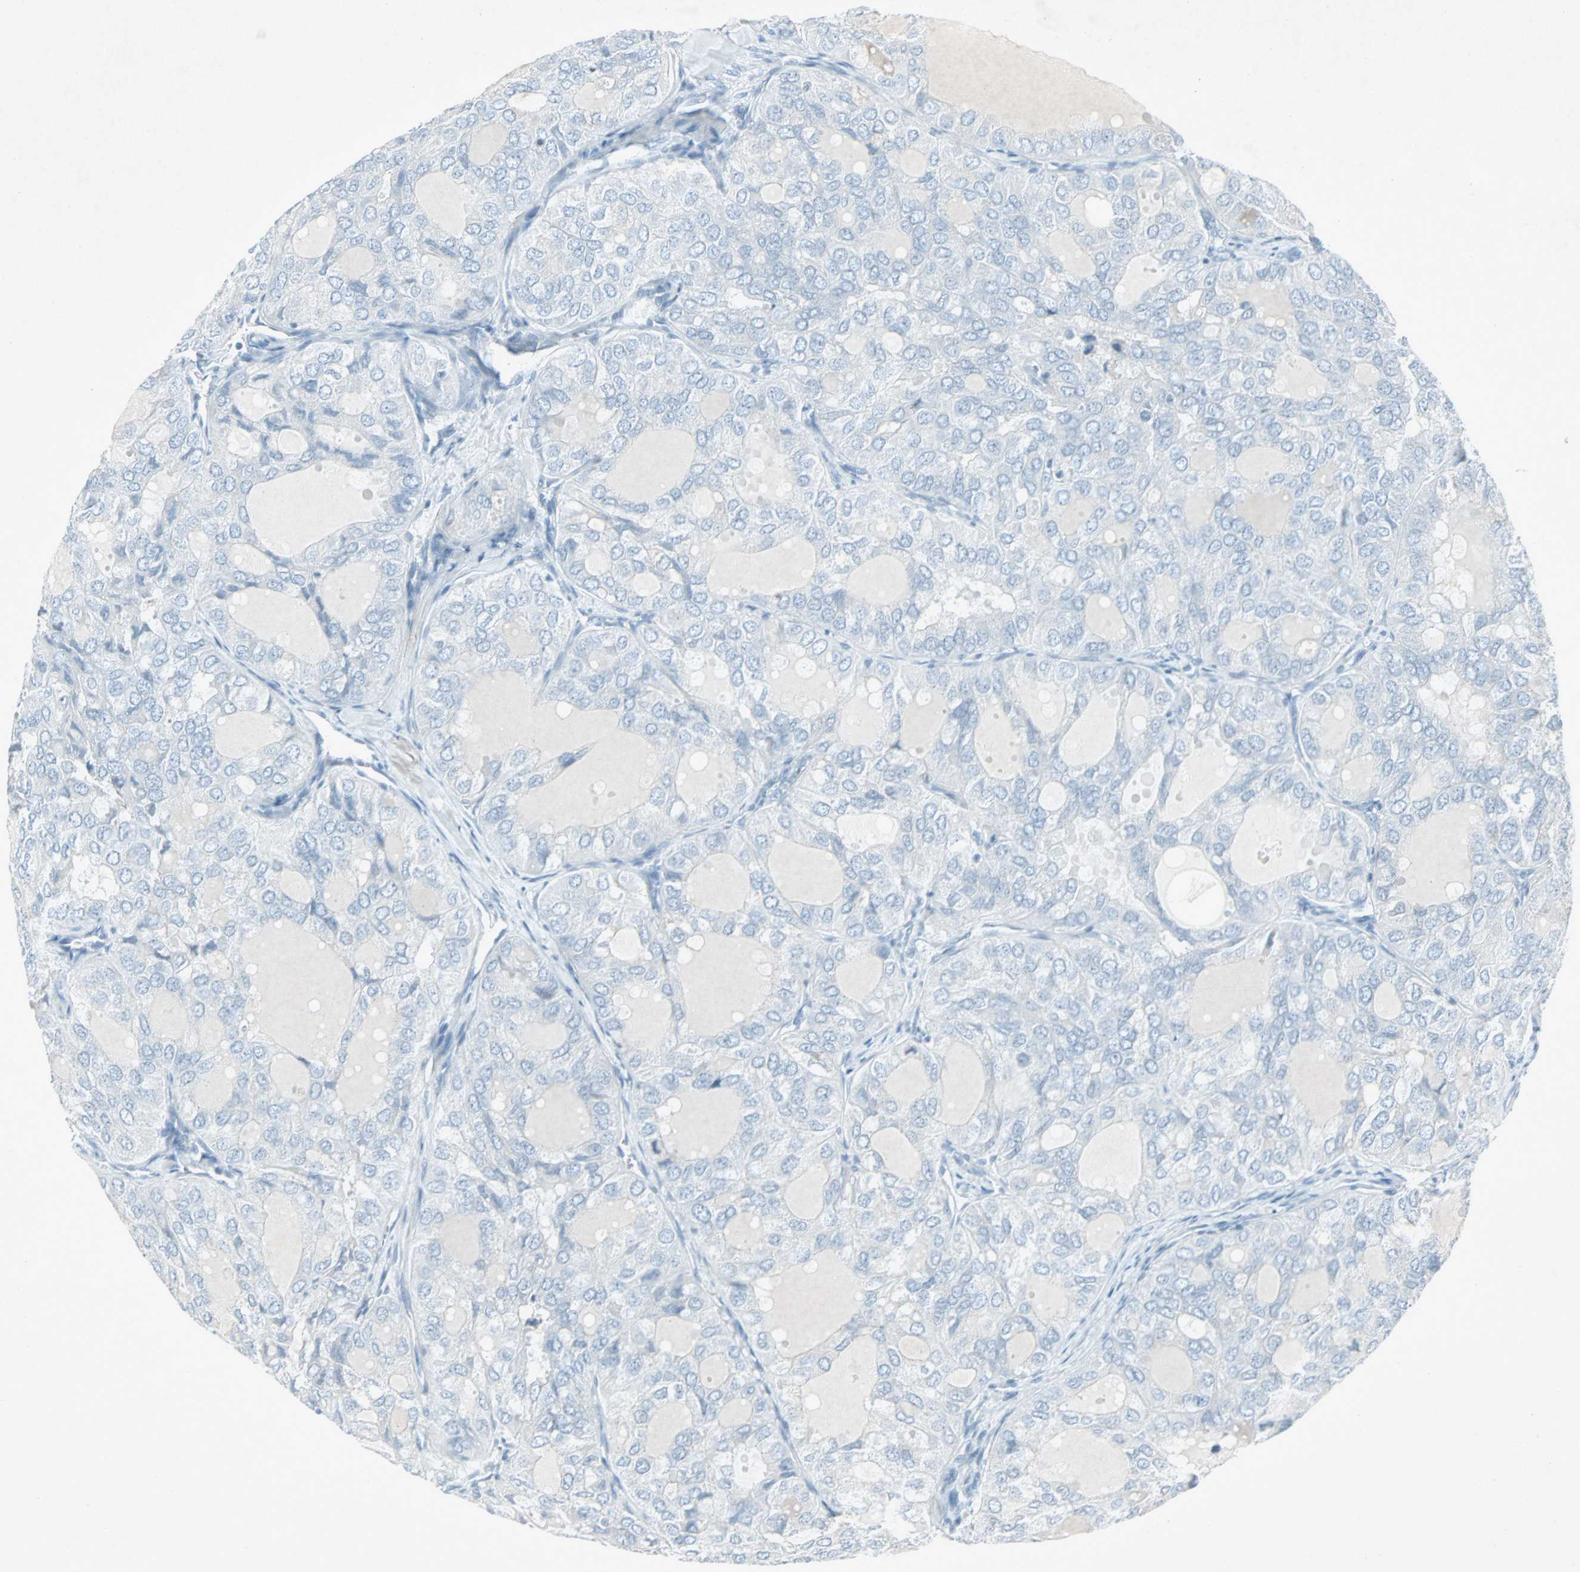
{"staining": {"intensity": "negative", "quantity": "none", "location": "none"}, "tissue": "thyroid cancer", "cell_type": "Tumor cells", "image_type": "cancer", "snomed": [{"axis": "morphology", "description": "Follicular adenoma carcinoma, NOS"}, {"axis": "topography", "description": "Thyroid gland"}], "caption": "Follicular adenoma carcinoma (thyroid) stained for a protein using IHC demonstrates no expression tumor cells.", "gene": "LANCL3", "patient": {"sex": "male", "age": 75}}